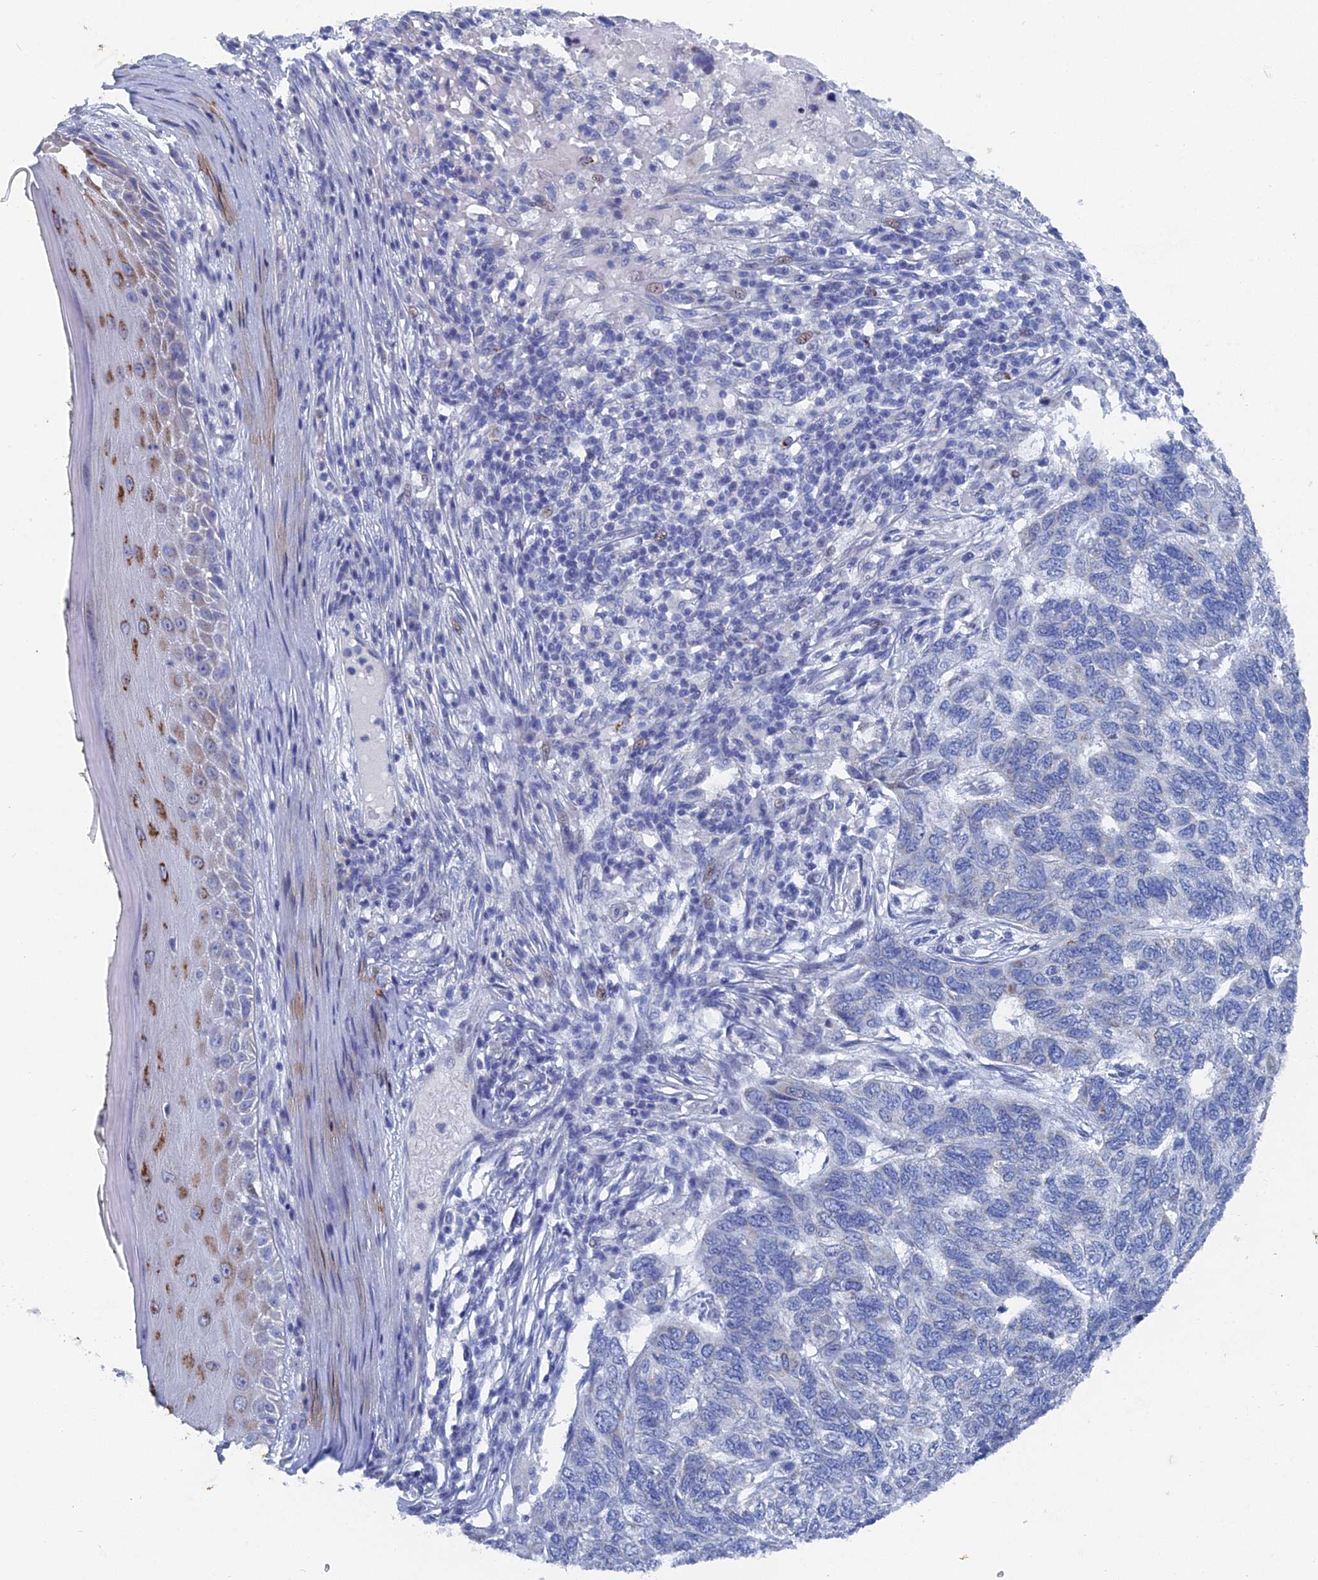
{"staining": {"intensity": "negative", "quantity": "none", "location": "none"}, "tissue": "skin cancer", "cell_type": "Tumor cells", "image_type": "cancer", "snomed": [{"axis": "morphology", "description": "Basal cell carcinoma"}, {"axis": "topography", "description": "Skin"}], "caption": "Photomicrograph shows no protein staining in tumor cells of skin cancer (basal cell carcinoma) tissue. (DAB (3,3'-diaminobenzidine) immunohistochemistry visualized using brightfield microscopy, high magnification).", "gene": "HIGD1A", "patient": {"sex": "female", "age": 65}}